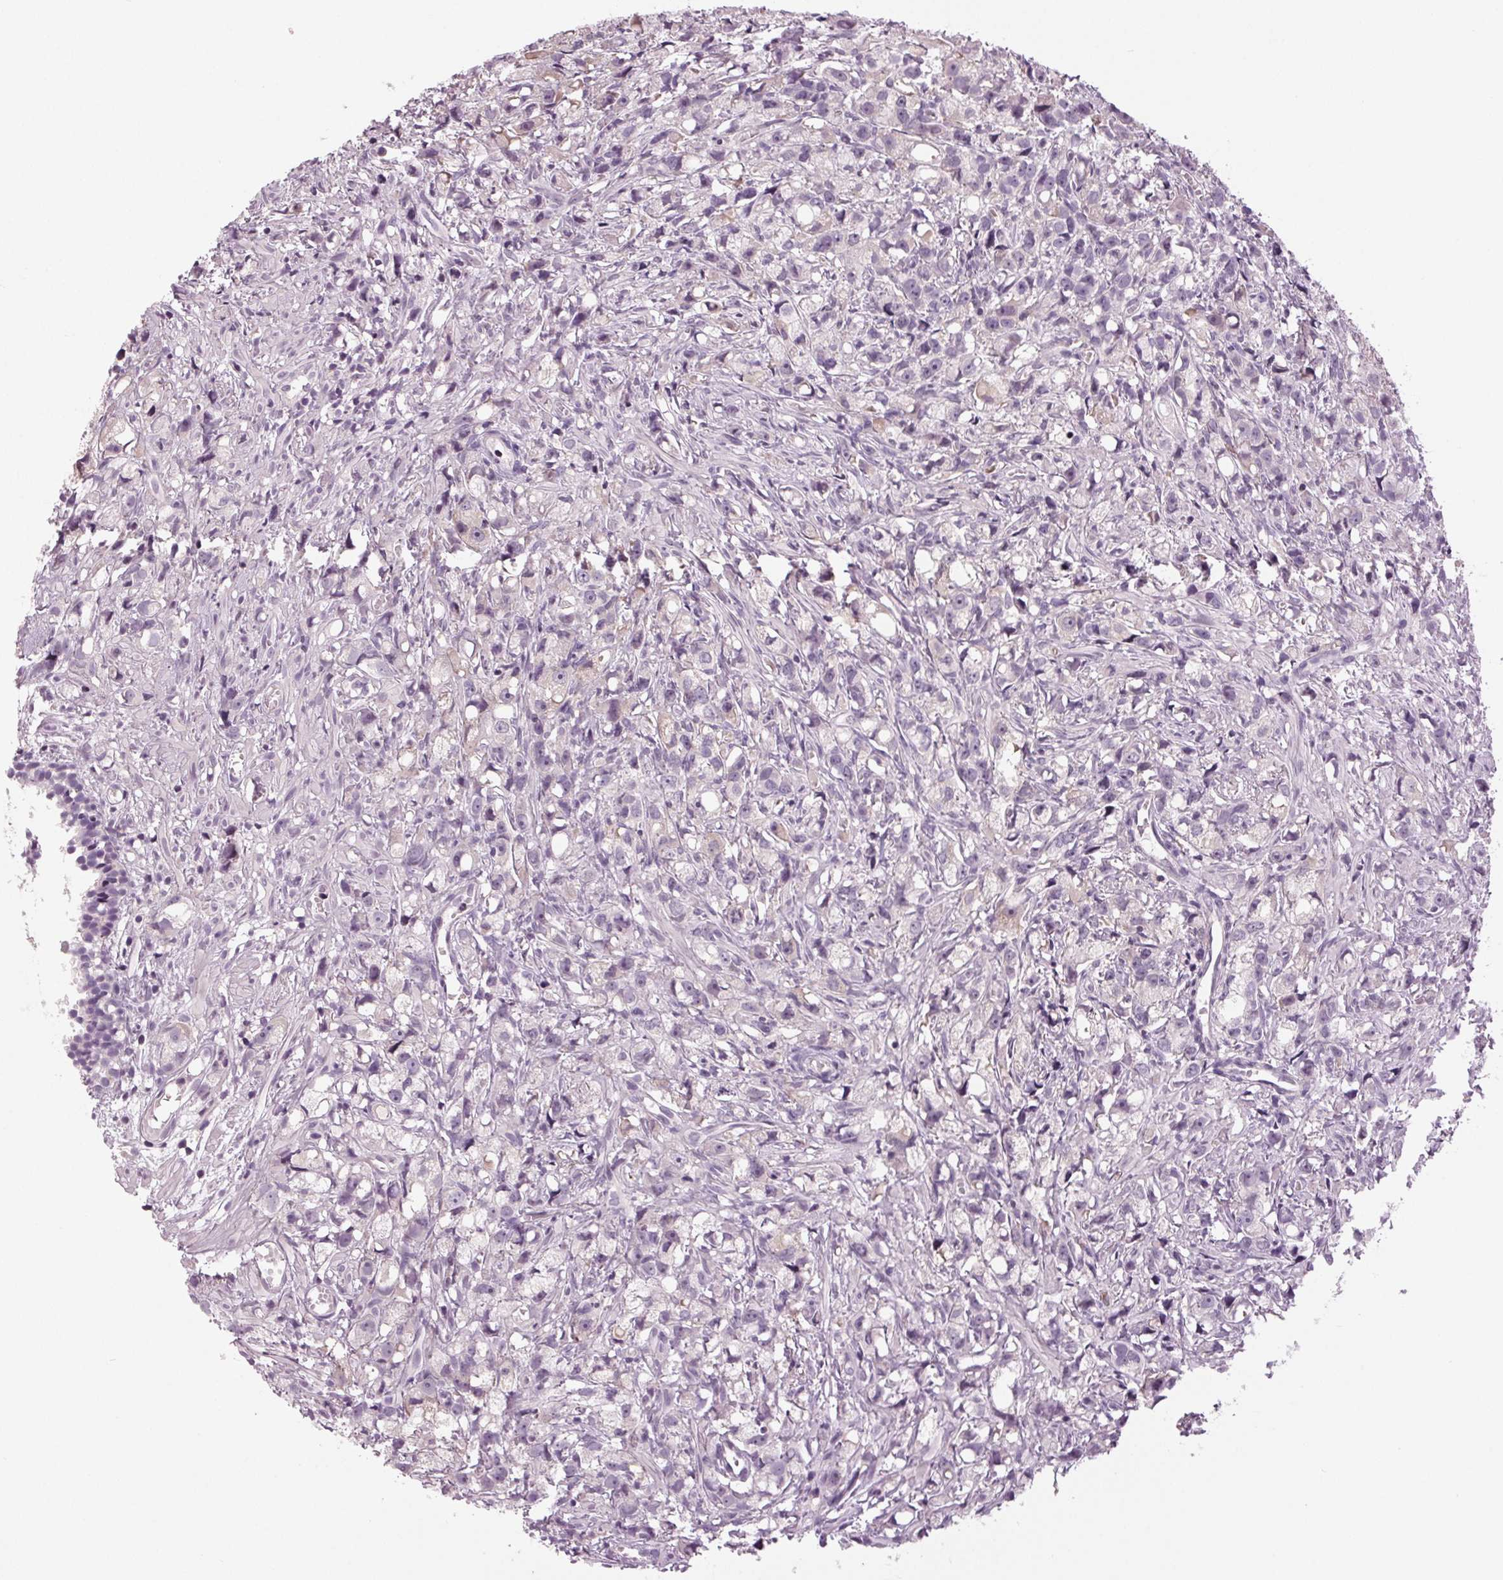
{"staining": {"intensity": "negative", "quantity": "none", "location": "none"}, "tissue": "prostate cancer", "cell_type": "Tumor cells", "image_type": "cancer", "snomed": [{"axis": "morphology", "description": "Adenocarcinoma, High grade"}, {"axis": "topography", "description": "Prostate"}], "caption": "The image demonstrates no staining of tumor cells in prostate adenocarcinoma (high-grade).", "gene": "DNAH12", "patient": {"sex": "male", "age": 75}}